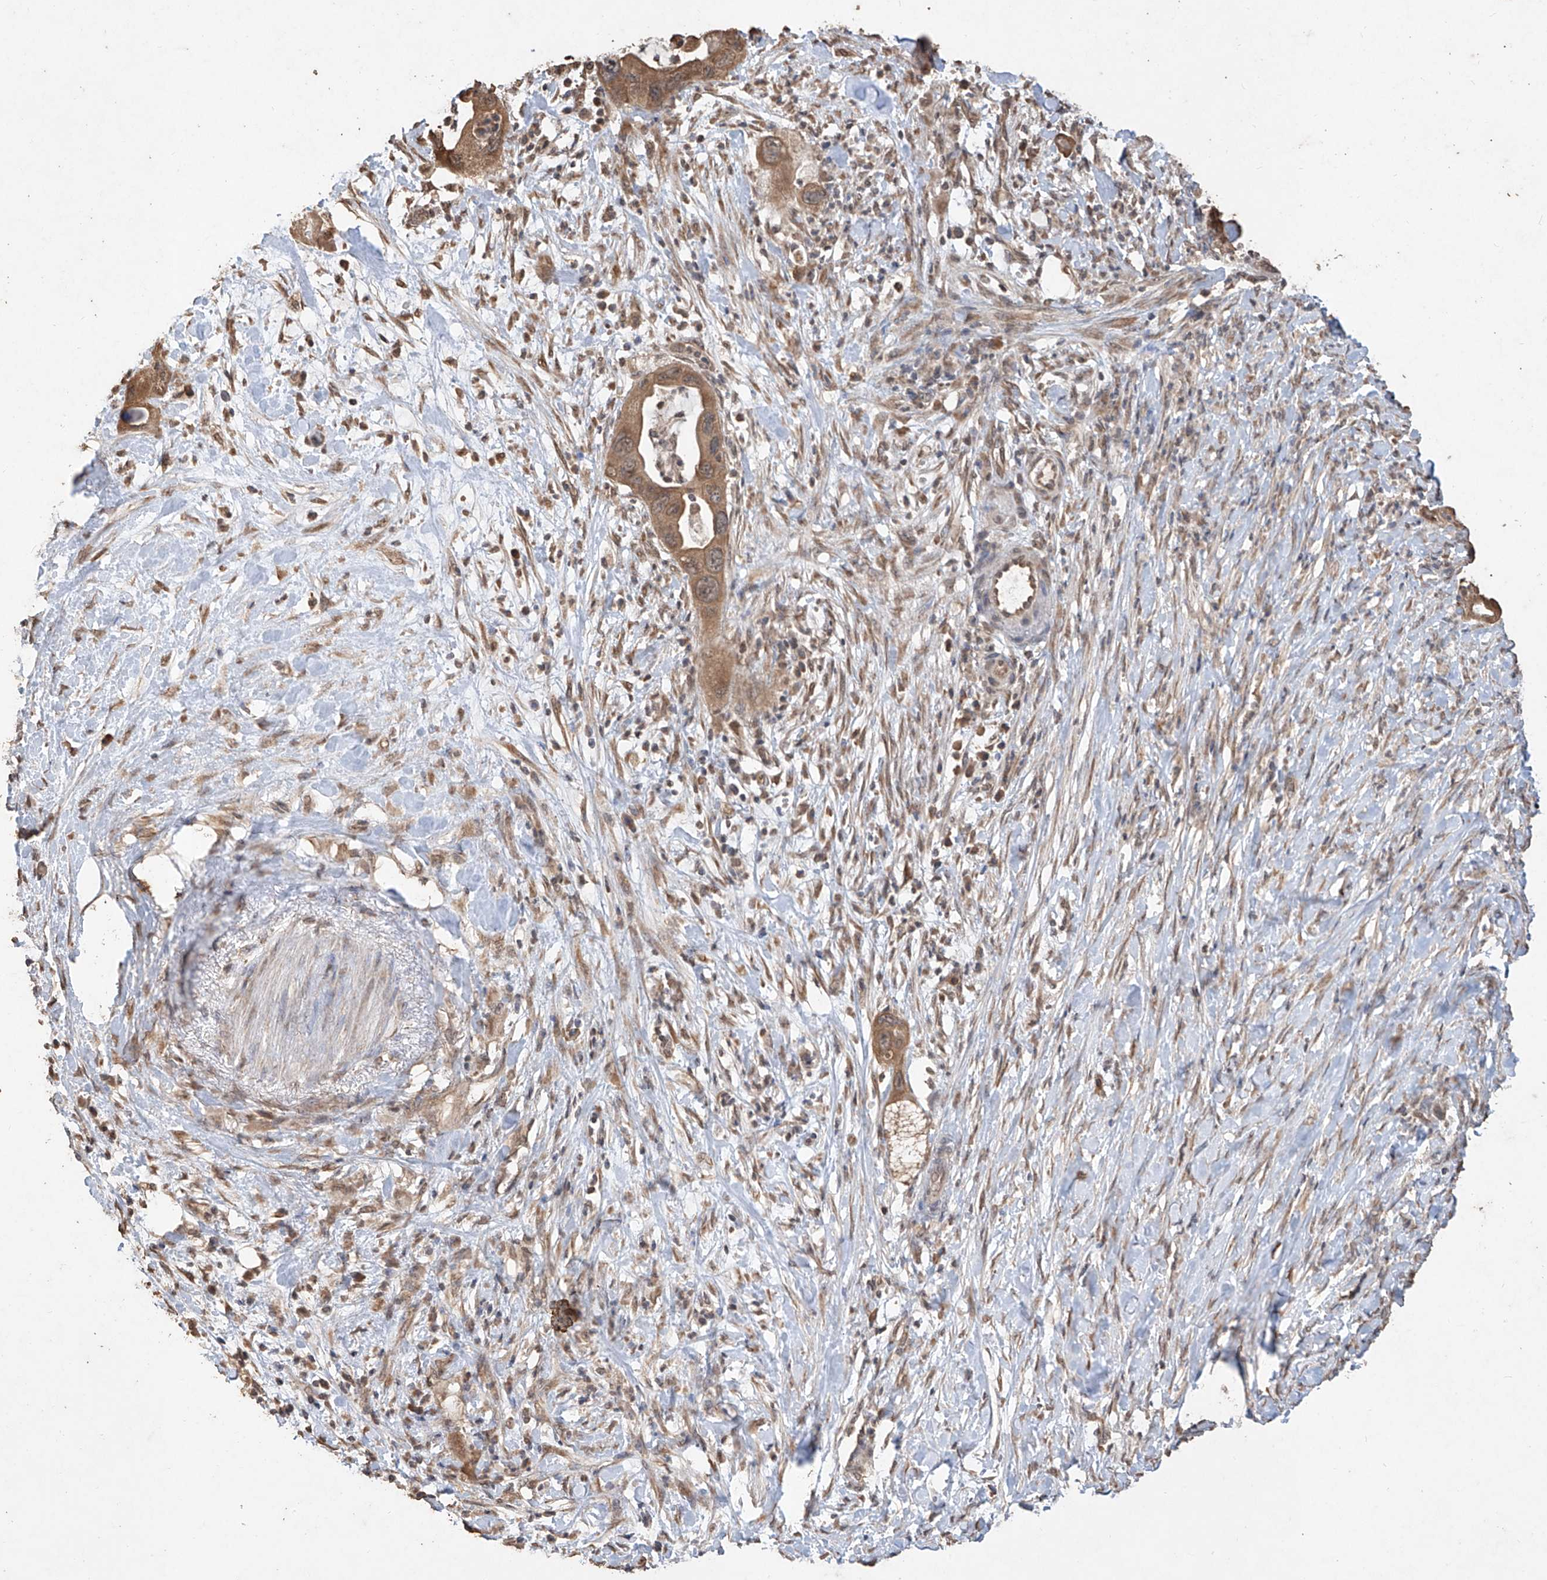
{"staining": {"intensity": "moderate", "quantity": ">75%", "location": "cytoplasmic/membranous"}, "tissue": "pancreatic cancer", "cell_type": "Tumor cells", "image_type": "cancer", "snomed": [{"axis": "morphology", "description": "Adenocarcinoma, NOS"}, {"axis": "topography", "description": "Pancreas"}], "caption": "The histopathology image demonstrates a brown stain indicating the presence of a protein in the cytoplasmic/membranous of tumor cells in pancreatic adenocarcinoma.", "gene": "ELOVL1", "patient": {"sex": "female", "age": 71}}